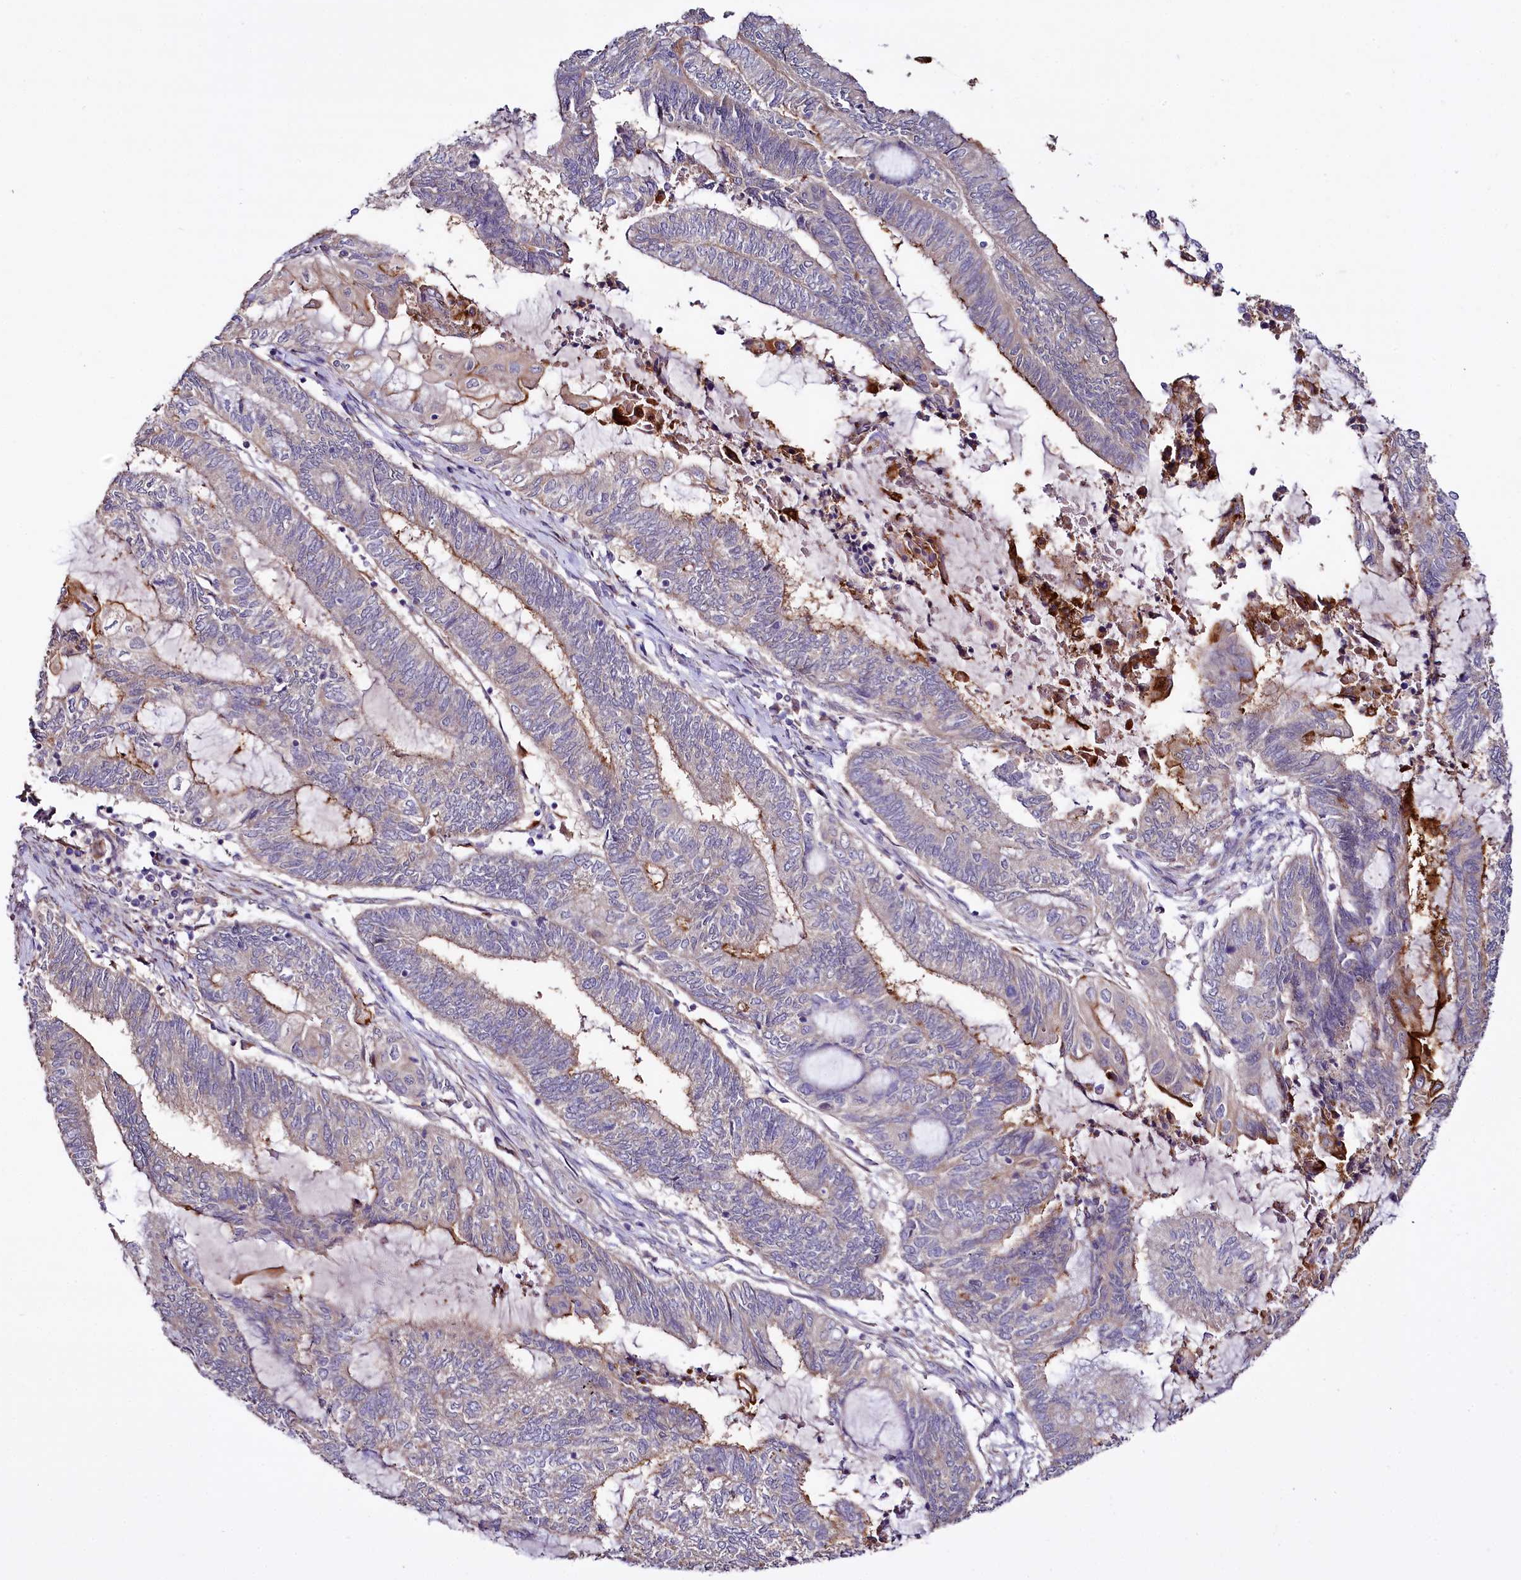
{"staining": {"intensity": "moderate", "quantity": "<25%", "location": "cytoplasmic/membranous"}, "tissue": "endometrial cancer", "cell_type": "Tumor cells", "image_type": "cancer", "snomed": [{"axis": "morphology", "description": "Adenocarcinoma, NOS"}, {"axis": "topography", "description": "Uterus"}, {"axis": "topography", "description": "Endometrium"}], "caption": "A photomicrograph of human endometrial cancer (adenocarcinoma) stained for a protein demonstrates moderate cytoplasmic/membranous brown staining in tumor cells. The protein of interest is stained brown, and the nuclei are stained in blue (DAB IHC with brightfield microscopy, high magnification).", "gene": "TTC12", "patient": {"sex": "female", "age": 70}}